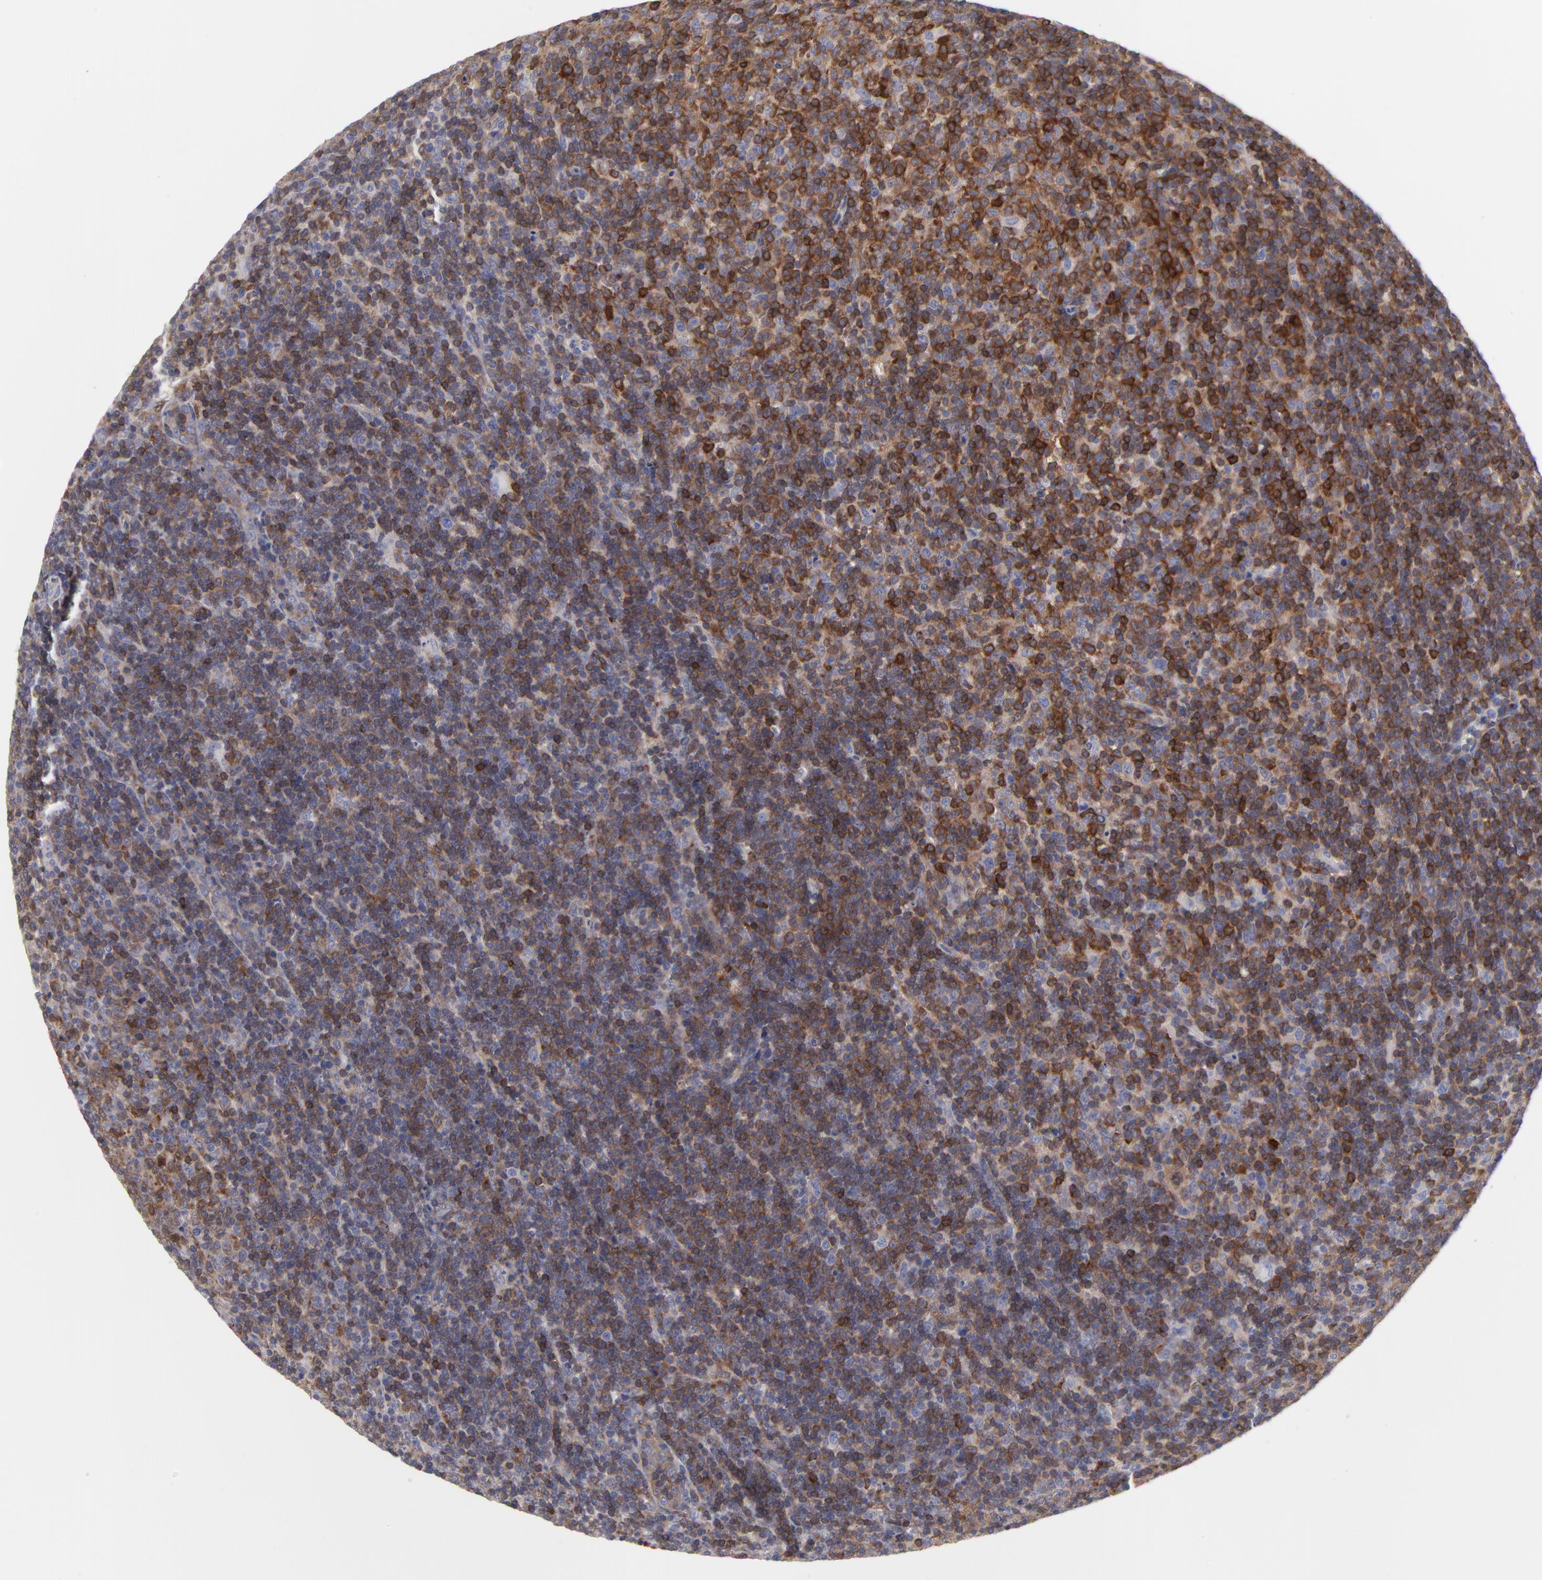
{"staining": {"intensity": "moderate", "quantity": "25%-75%", "location": "cytoplasmic/membranous"}, "tissue": "lymphoma", "cell_type": "Tumor cells", "image_type": "cancer", "snomed": [{"axis": "morphology", "description": "Malignant lymphoma, non-Hodgkin's type, Low grade"}, {"axis": "topography", "description": "Lymph node"}], "caption": "The photomicrograph exhibits immunohistochemical staining of lymphoma. There is moderate cytoplasmic/membranous staining is seen in approximately 25%-75% of tumor cells.", "gene": "NFKBIA", "patient": {"sex": "male", "age": 70}}